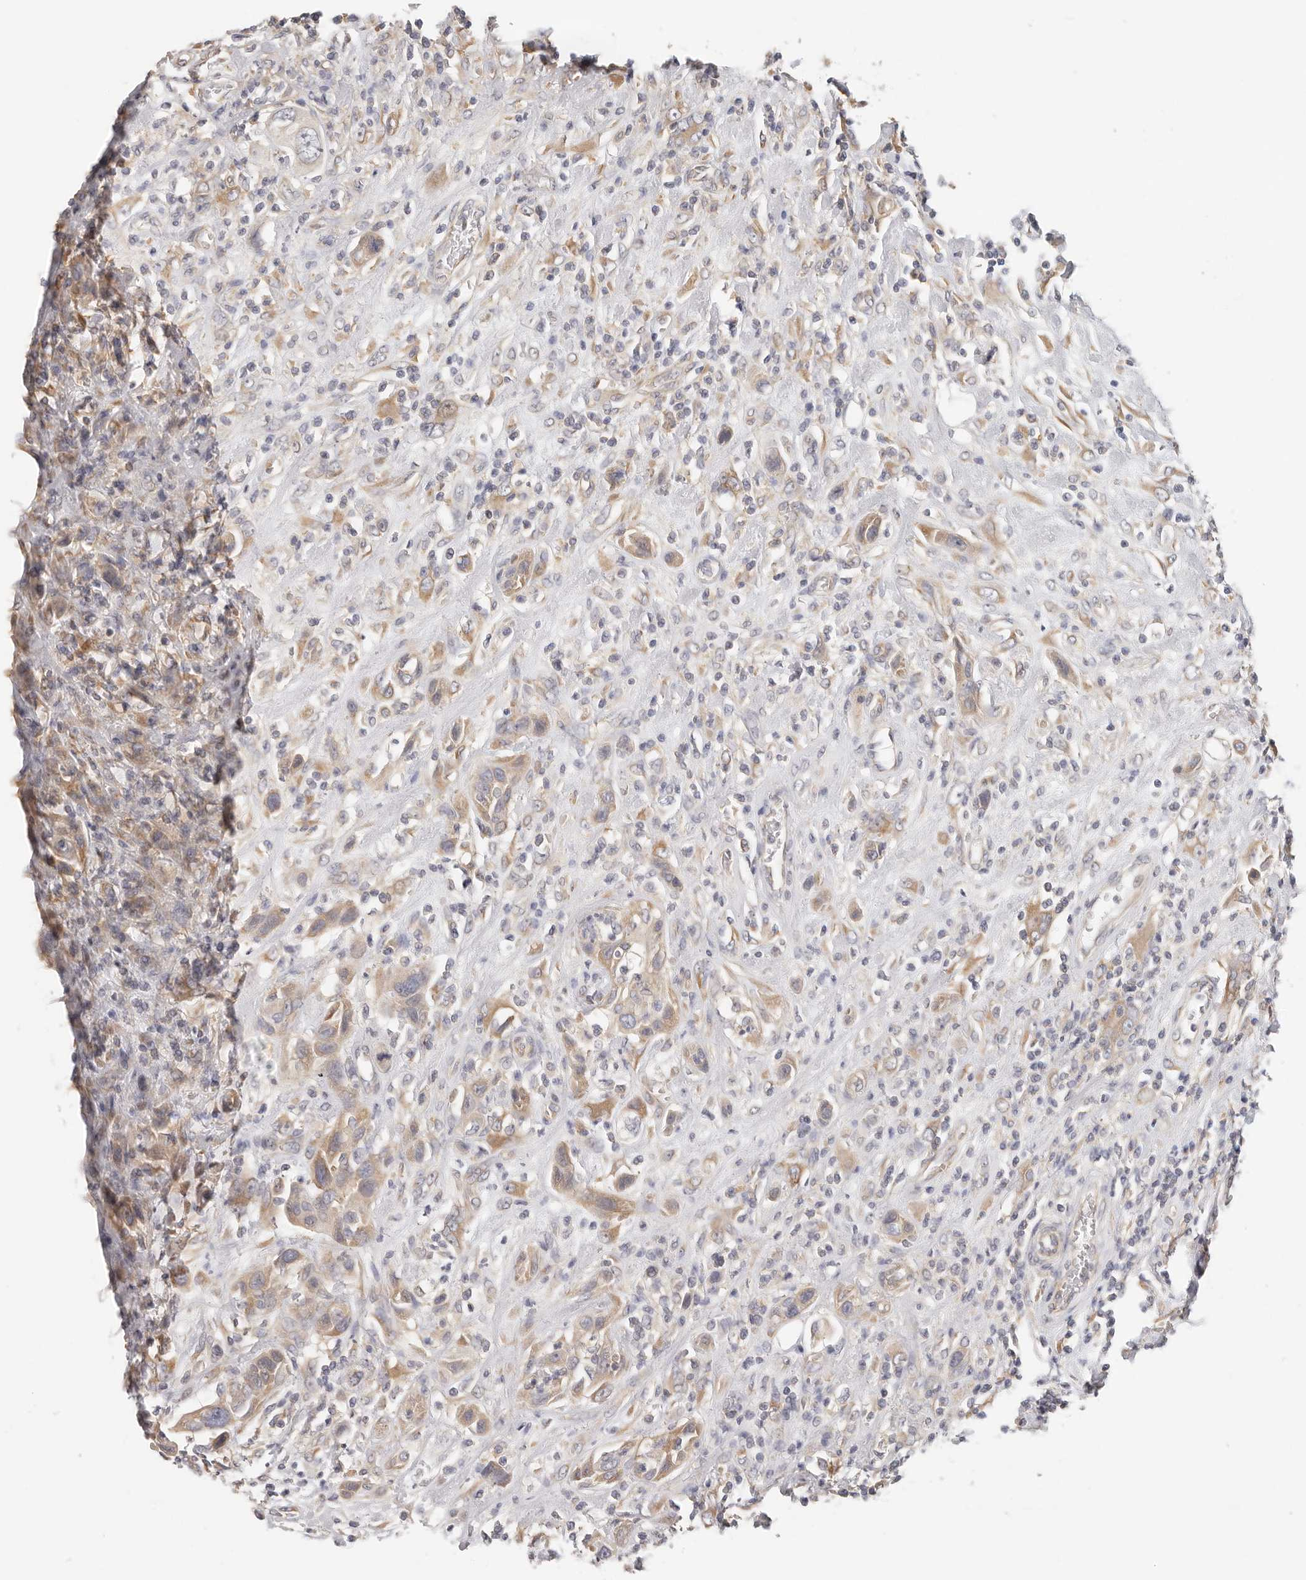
{"staining": {"intensity": "weak", "quantity": ">75%", "location": "cytoplasmic/membranous"}, "tissue": "urothelial cancer", "cell_type": "Tumor cells", "image_type": "cancer", "snomed": [{"axis": "morphology", "description": "Urothelial carcinoma, High grade"}, {"axis": "topography", "description": "Urinary bladder"}], "caption": "Immunohistochemistry (IHC) of human urothelial carcinoma (high-grade) reveals low levels of weak cytoplasmic/membranous expression in about >75% of tumor cells.", "gene": "AFDN", "patient": {"sex": "male", "age": 50}}